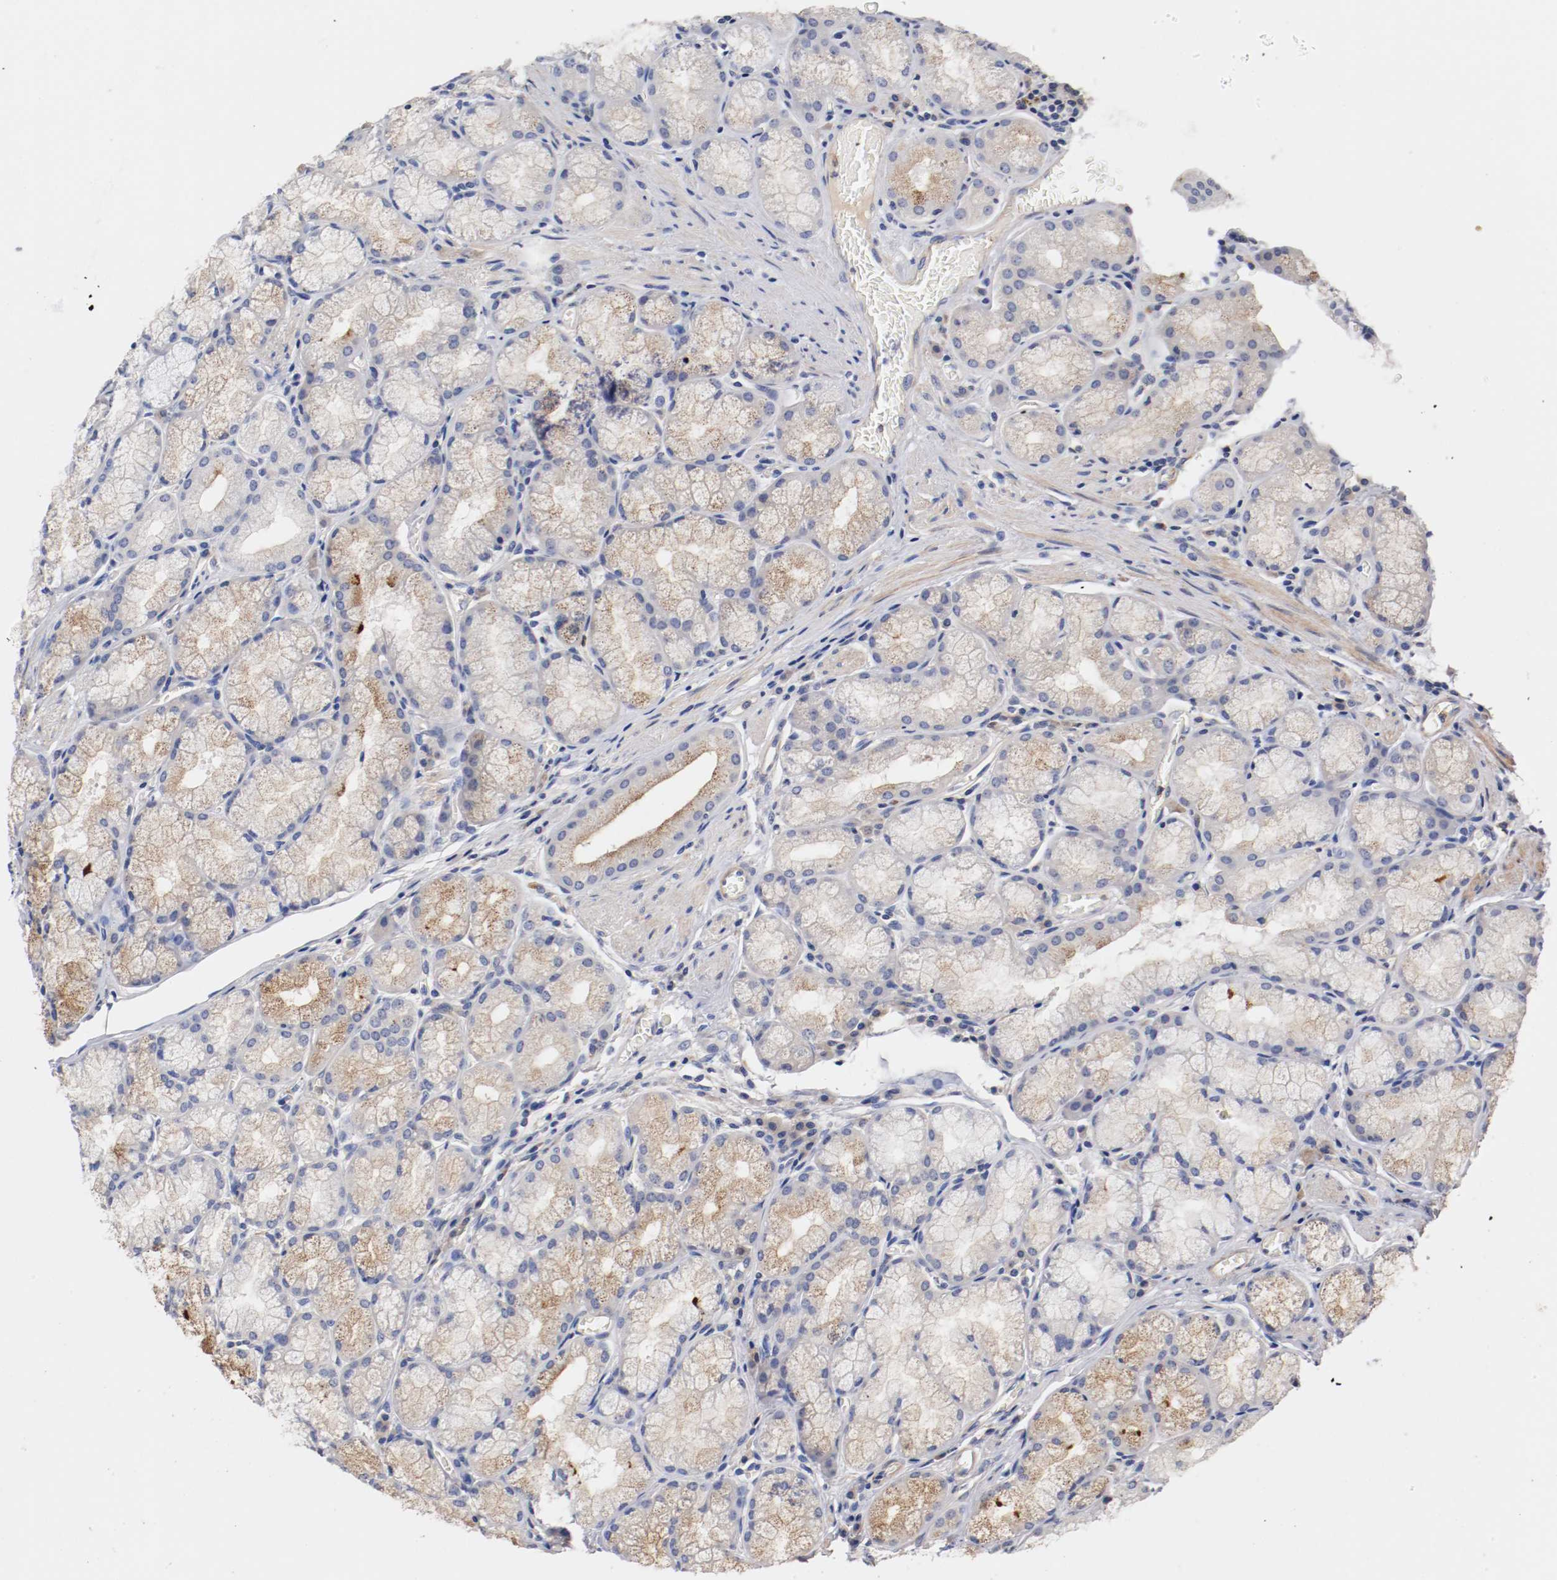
{"staining": {"intensity": "moderate", "quantity": "<25%", "location": "cytoplasmic/membranous"}, "tissue": "stomach", "cell_type": "Glandular cells", "image_type": "normal", "snomed": [{"axis": "morphology", "description": "Normal tissue, NOS"}, {"axis": "topography", "description": "Stomach, lower"}], "caption": "This micrograph demonstrates immunohistochemistry (IHC) staining of benign stomach, with low moderate cytoplasmic/membranous staining in approximately <25% of glandular cells.", "gene": "SEMA5A", "patient": {"sex": "male", "age": 56}}